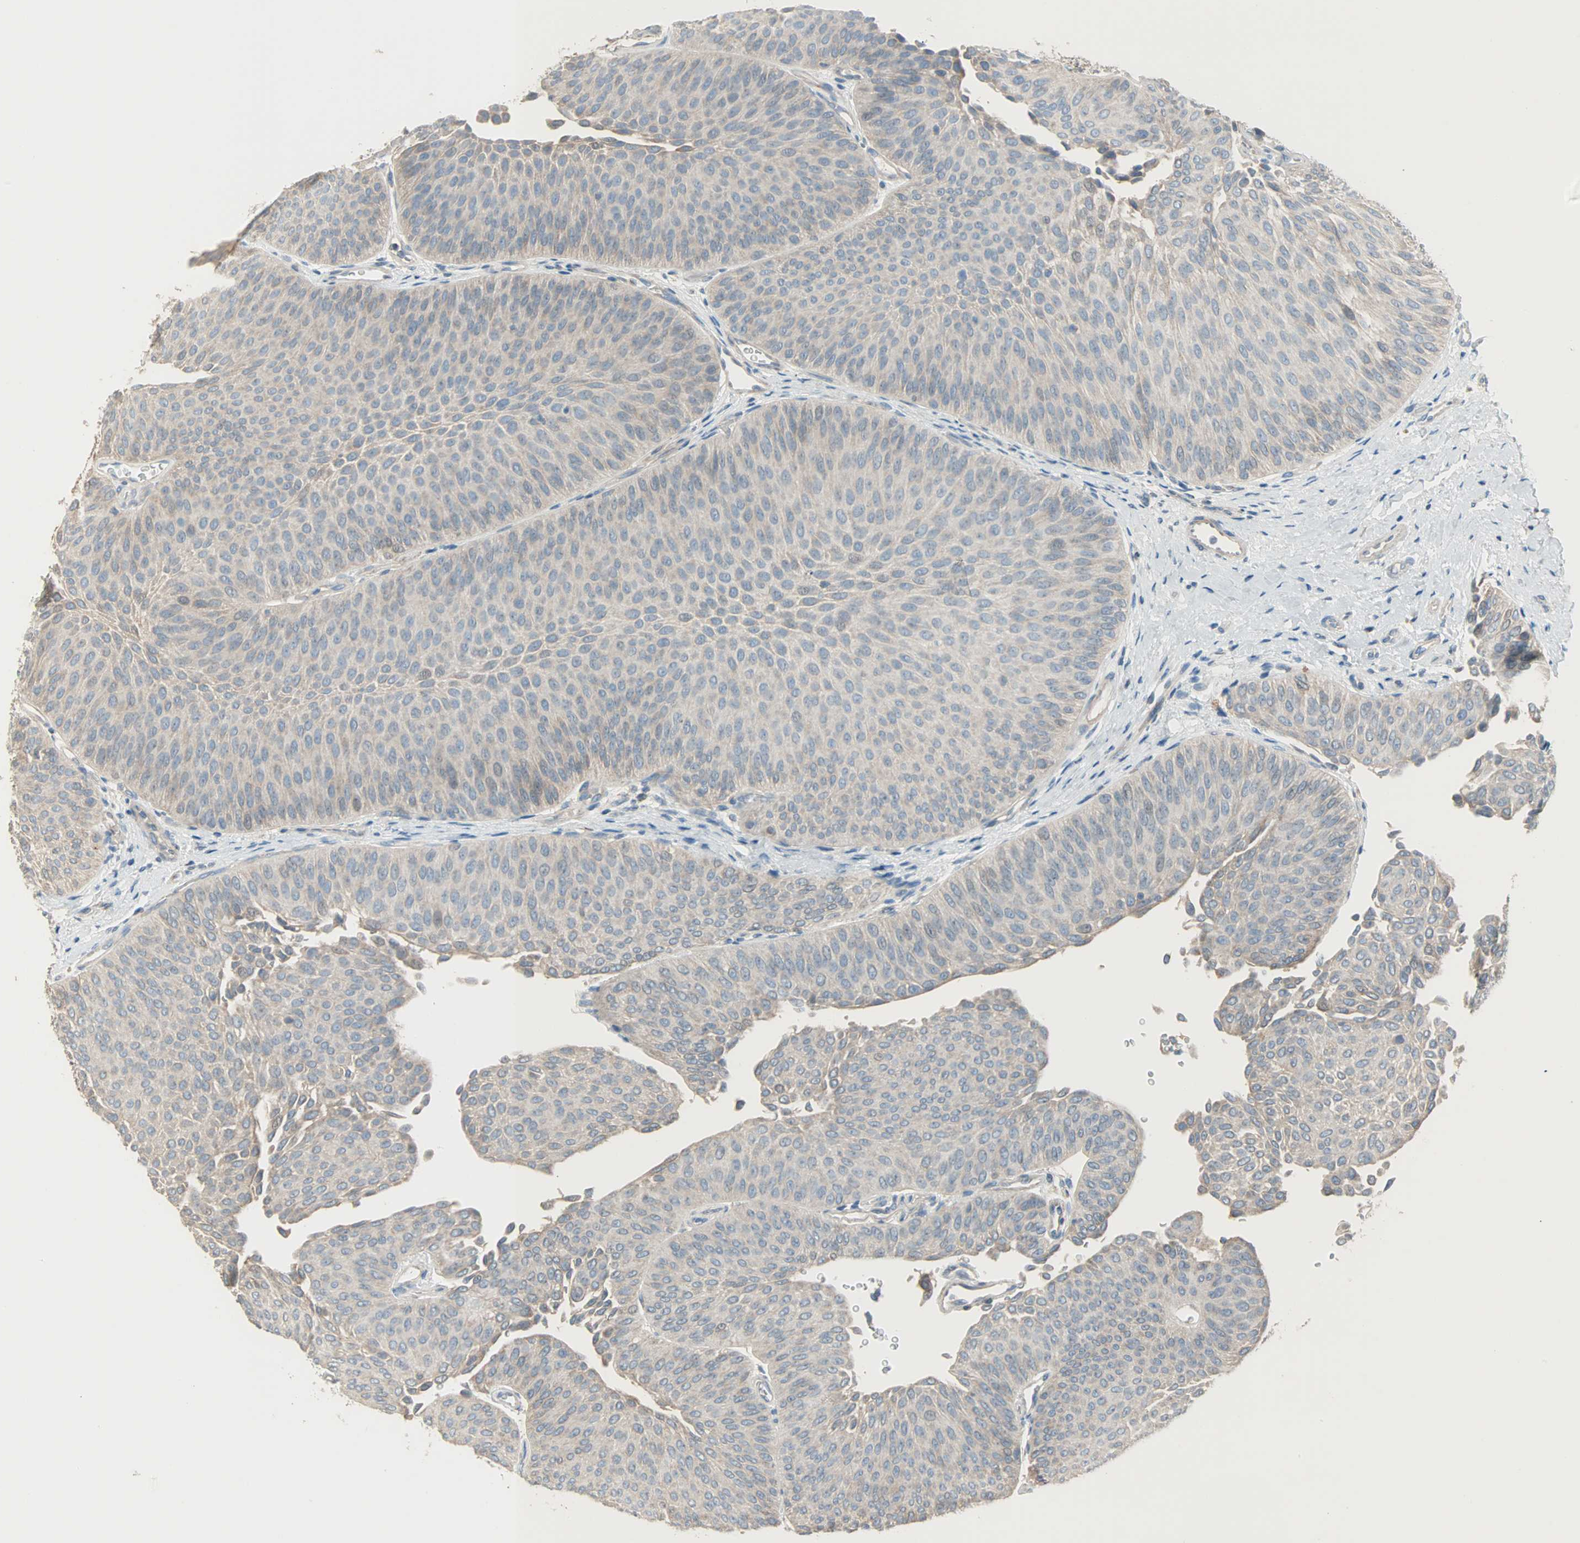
{"staining": {"intensity": "negative", "quantity": "none", "location": "none"}, "tissue": "urothelial cancer", "cell_type": "Tumor cells", "image_type": "cancer", "snomed": [{"axis": "morphology", "description": "Urothelial carcinoma, Low grade"}, {"axis": "topography", "description": "Urinary bladder"}], "caption": "Immunohistochemistry (IHC) image of human urothelial cancer stained for a protein (brown), which shows no positivity in tumor cells.", "gene": "ACVRL1", "patient": {"sex": "female", "age": 60}}